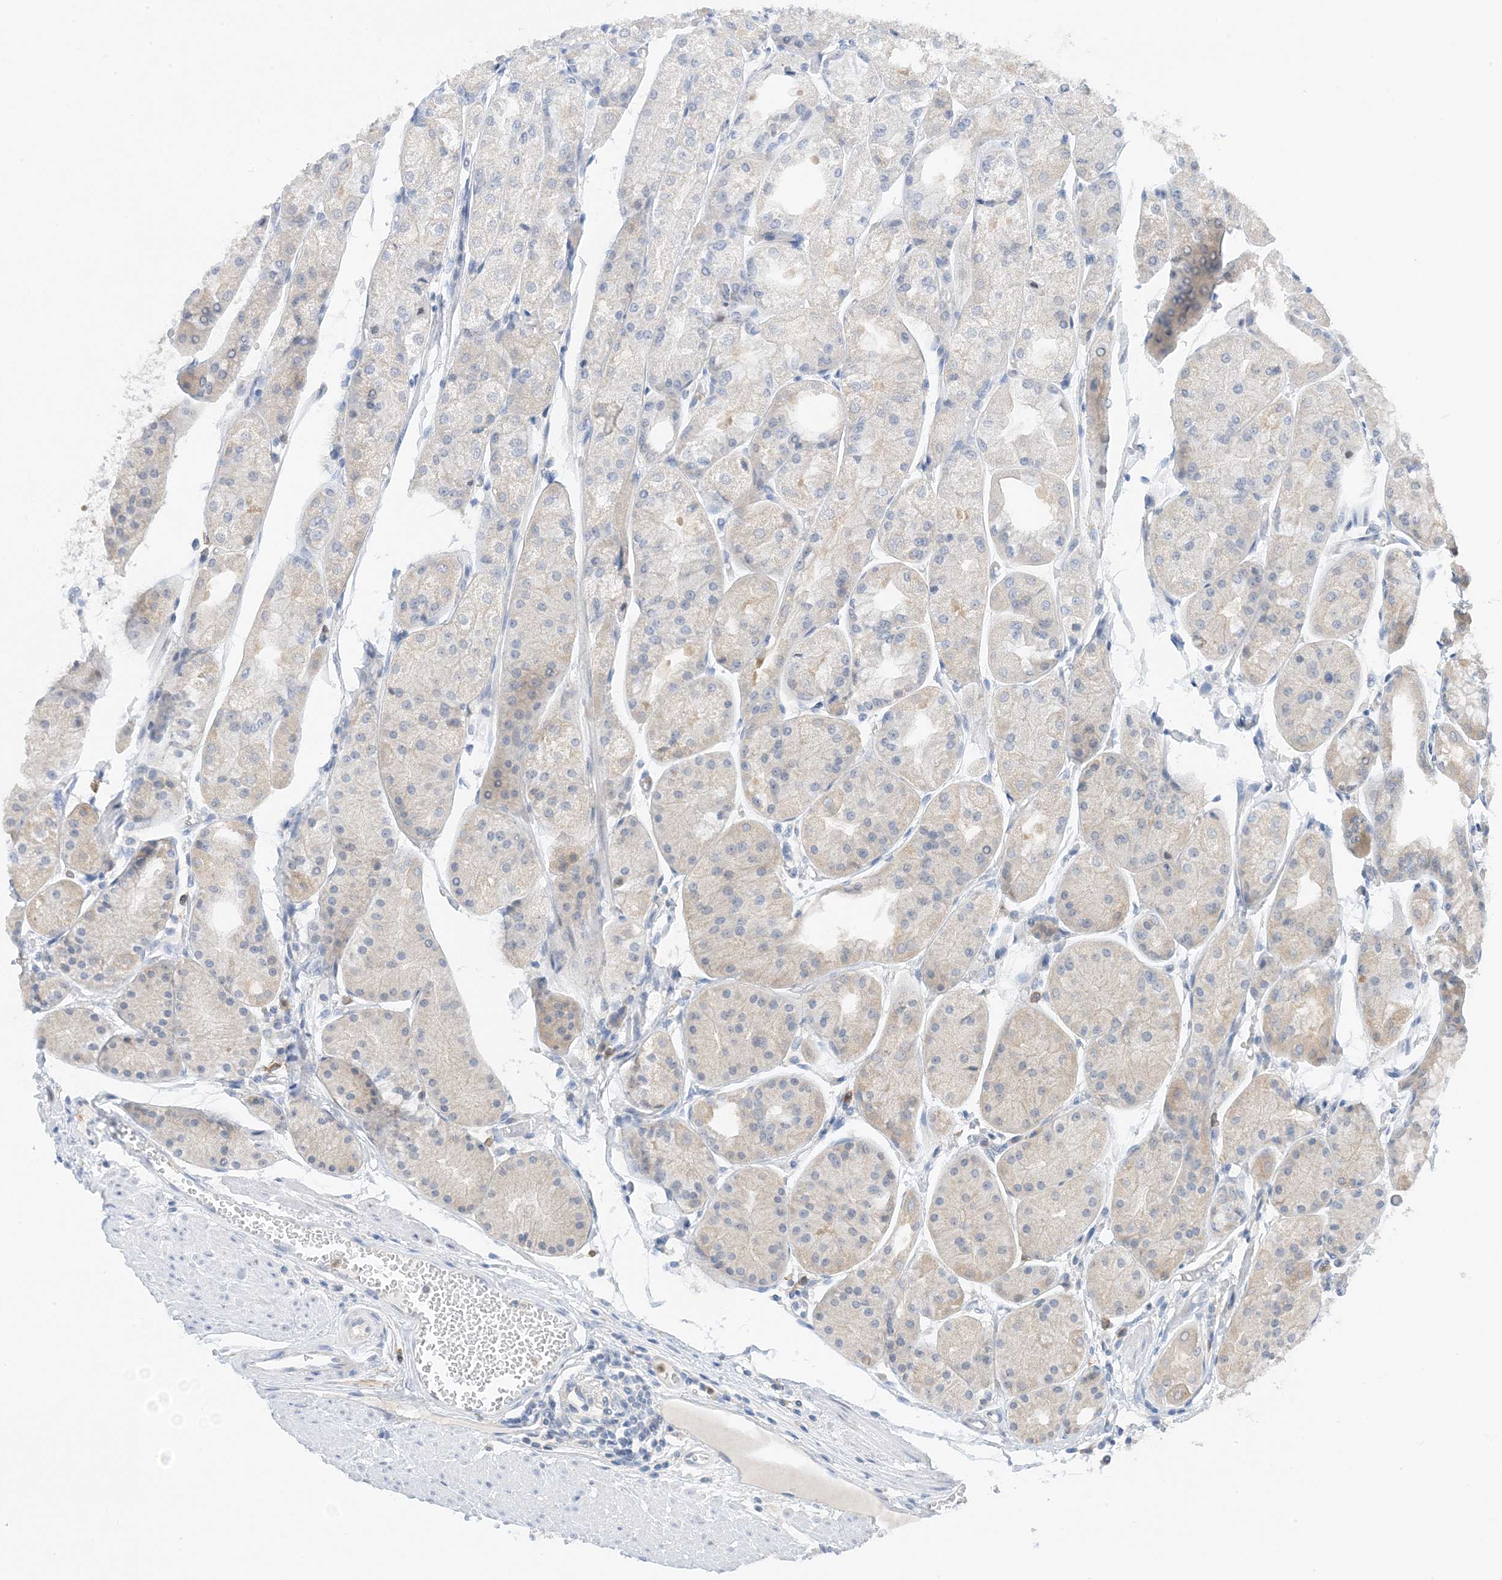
{"staining": {"intensity": "negative", "quantity": "none", "location": "none"}, "tissue": "stomach", "cell_type": "Glandular cells", "image_type": "normal", "snomed": [{"axis": "morphology", "description": "Normal tissue, NOS"}, {"axis": "topography", "description": "Stomach, upper"}], "caption": "IHC of benign stomach demonstrates no expression in glandular cells. (DAB immunohistochemistry, high magnification).", "gene": "KIFBP", "patient": {"sex": "male", "age": 72}}